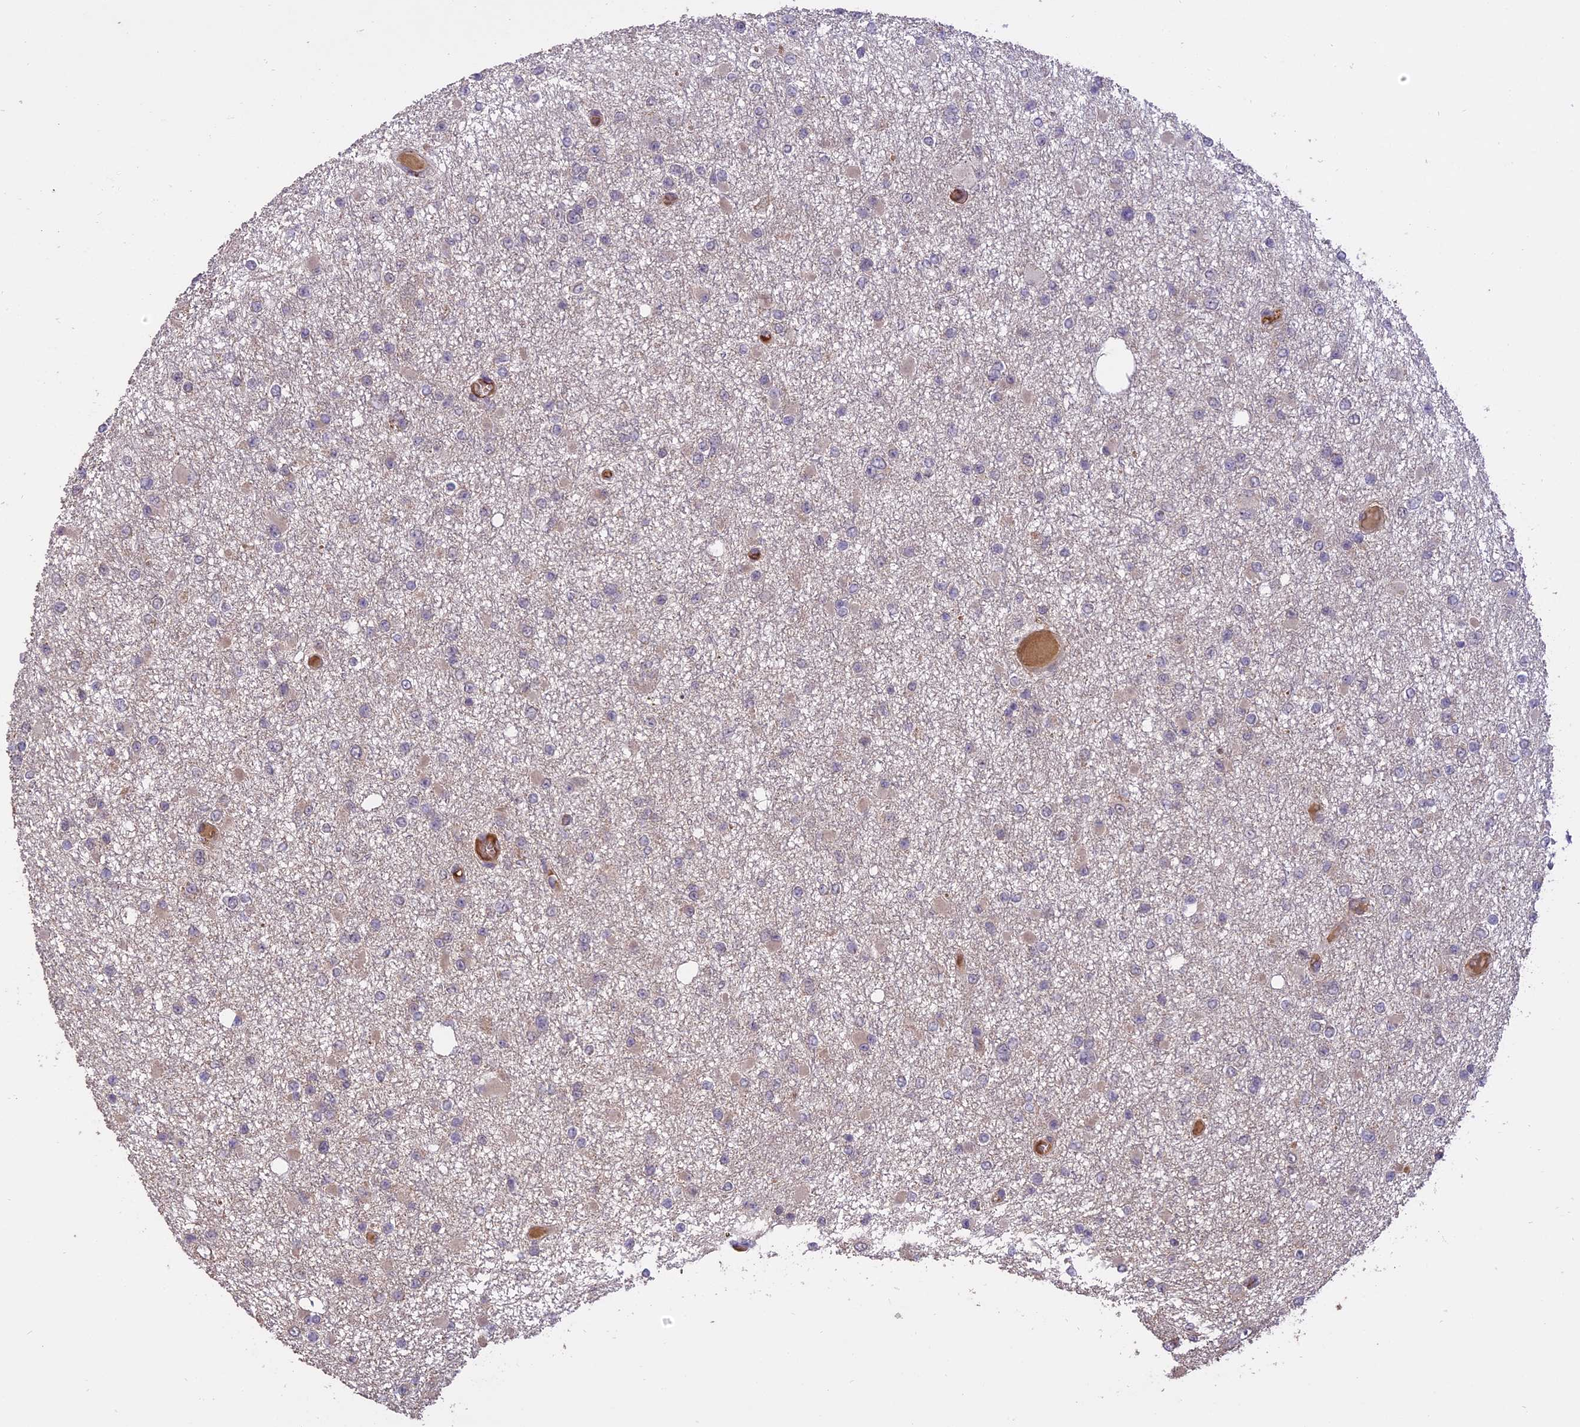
{"staining": {"intensity": "negative", "quantity": "none", "location": "none"}, "tissue": "glioma", "cell_type": "Tumor cells", "image_type": "cancer", "snomed": [{"axis": "morphology", "description": "Glioma, malignant, Low grade"}, {"axis": "topography", "description": "Brain"}], "caption": "Glioma stained for a protein using immunohistochemistry demonstrates no staining tumor cells.", "gene": "TIGD7", "patient": {"sex": "female", "age": 22}}